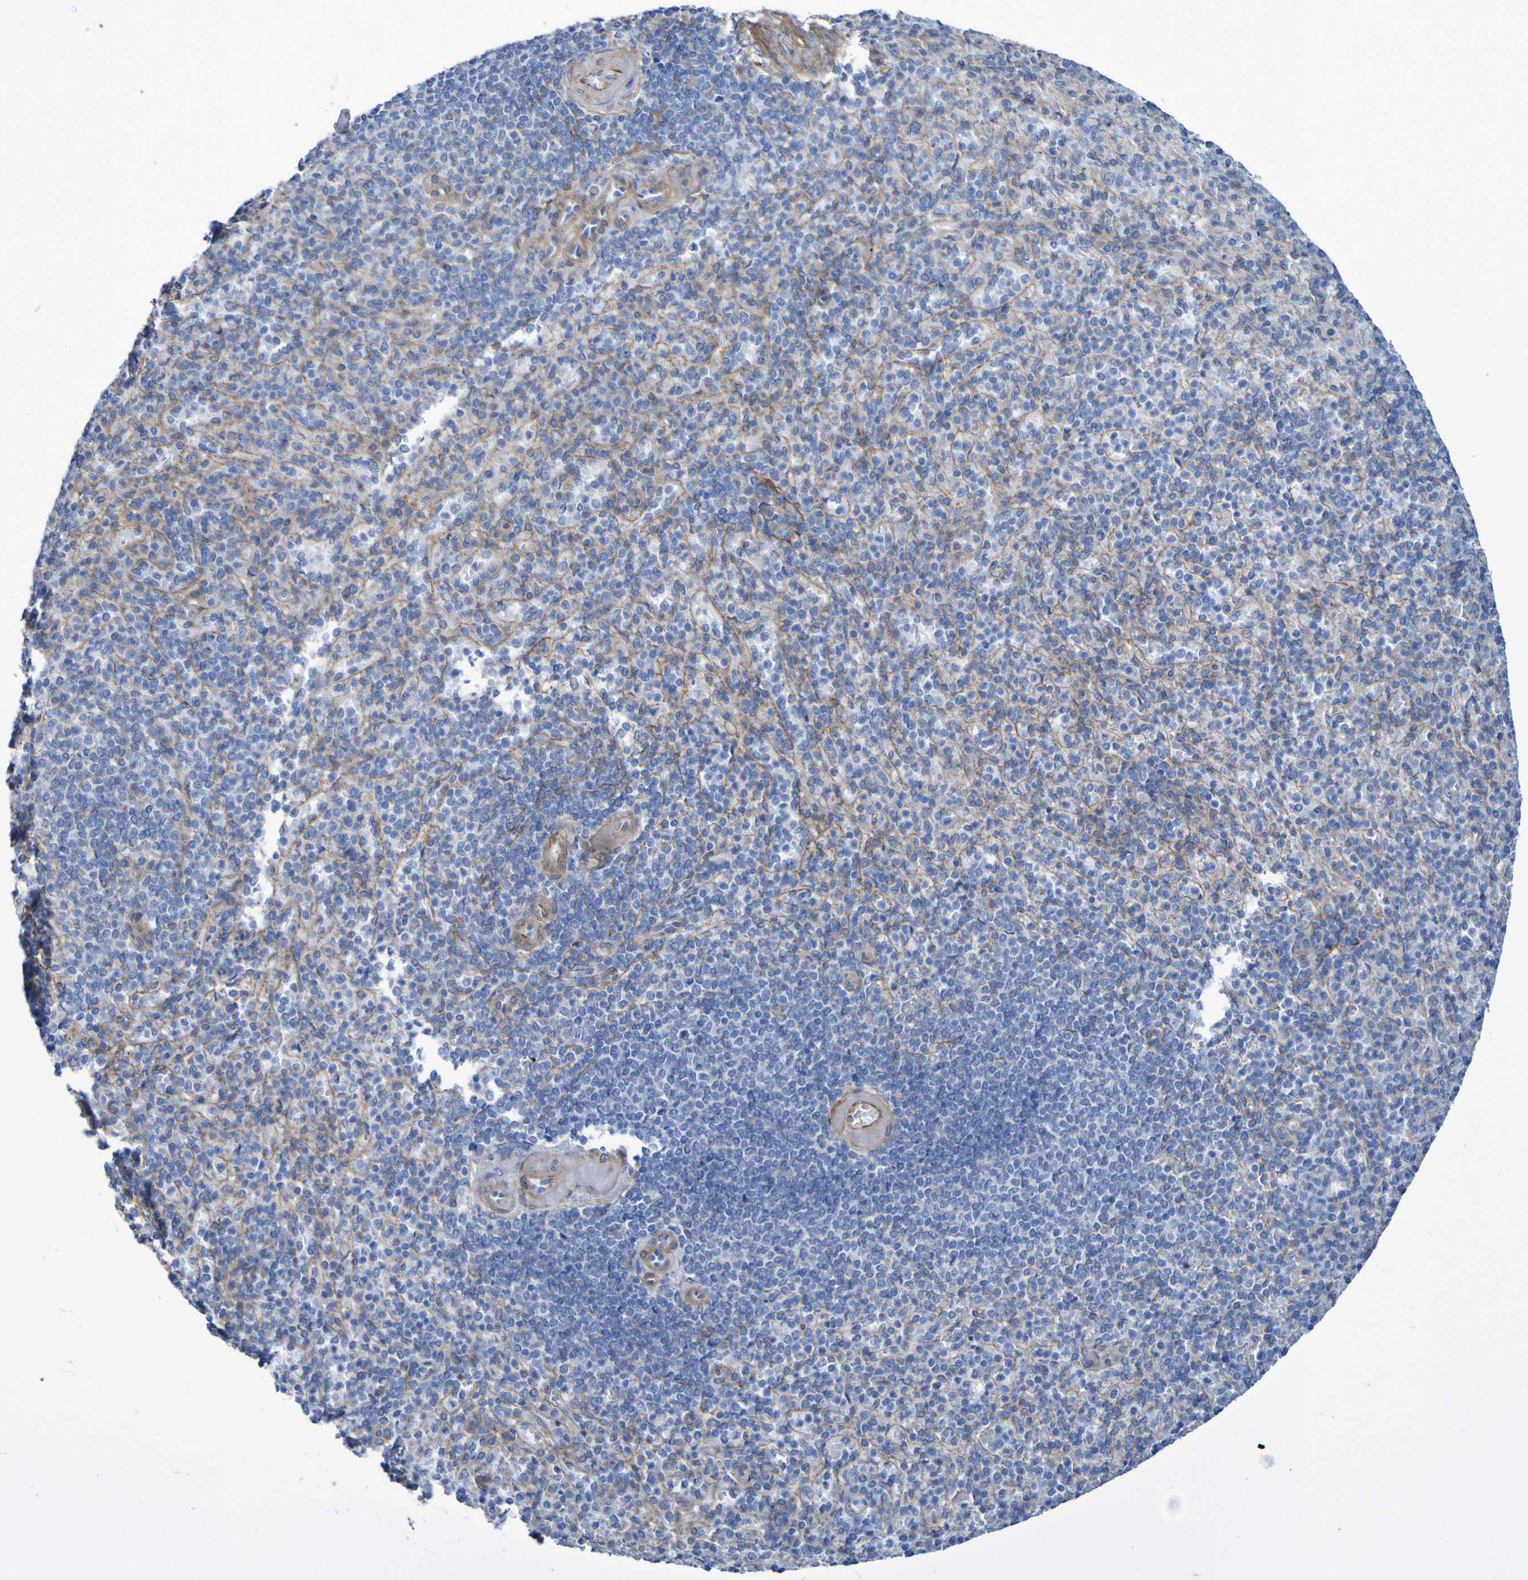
{"staining": {"intensity": "negative", "quantity": "none", "location": "none"}, "tissue": "spleen", "cell_type": "Cells in red pulp", "image_type": "normal", "snomed": [{"axis": "morphology", "description": "Normal tissue, NOS"}, {"axis": "topography", "description": "Spleen"}], "caption": "Protein analysis of benign spleen reveals no significant positivity in cells in red pulp.", "gene": "LPP", "patient": {"sex": "female", "age": 74}}